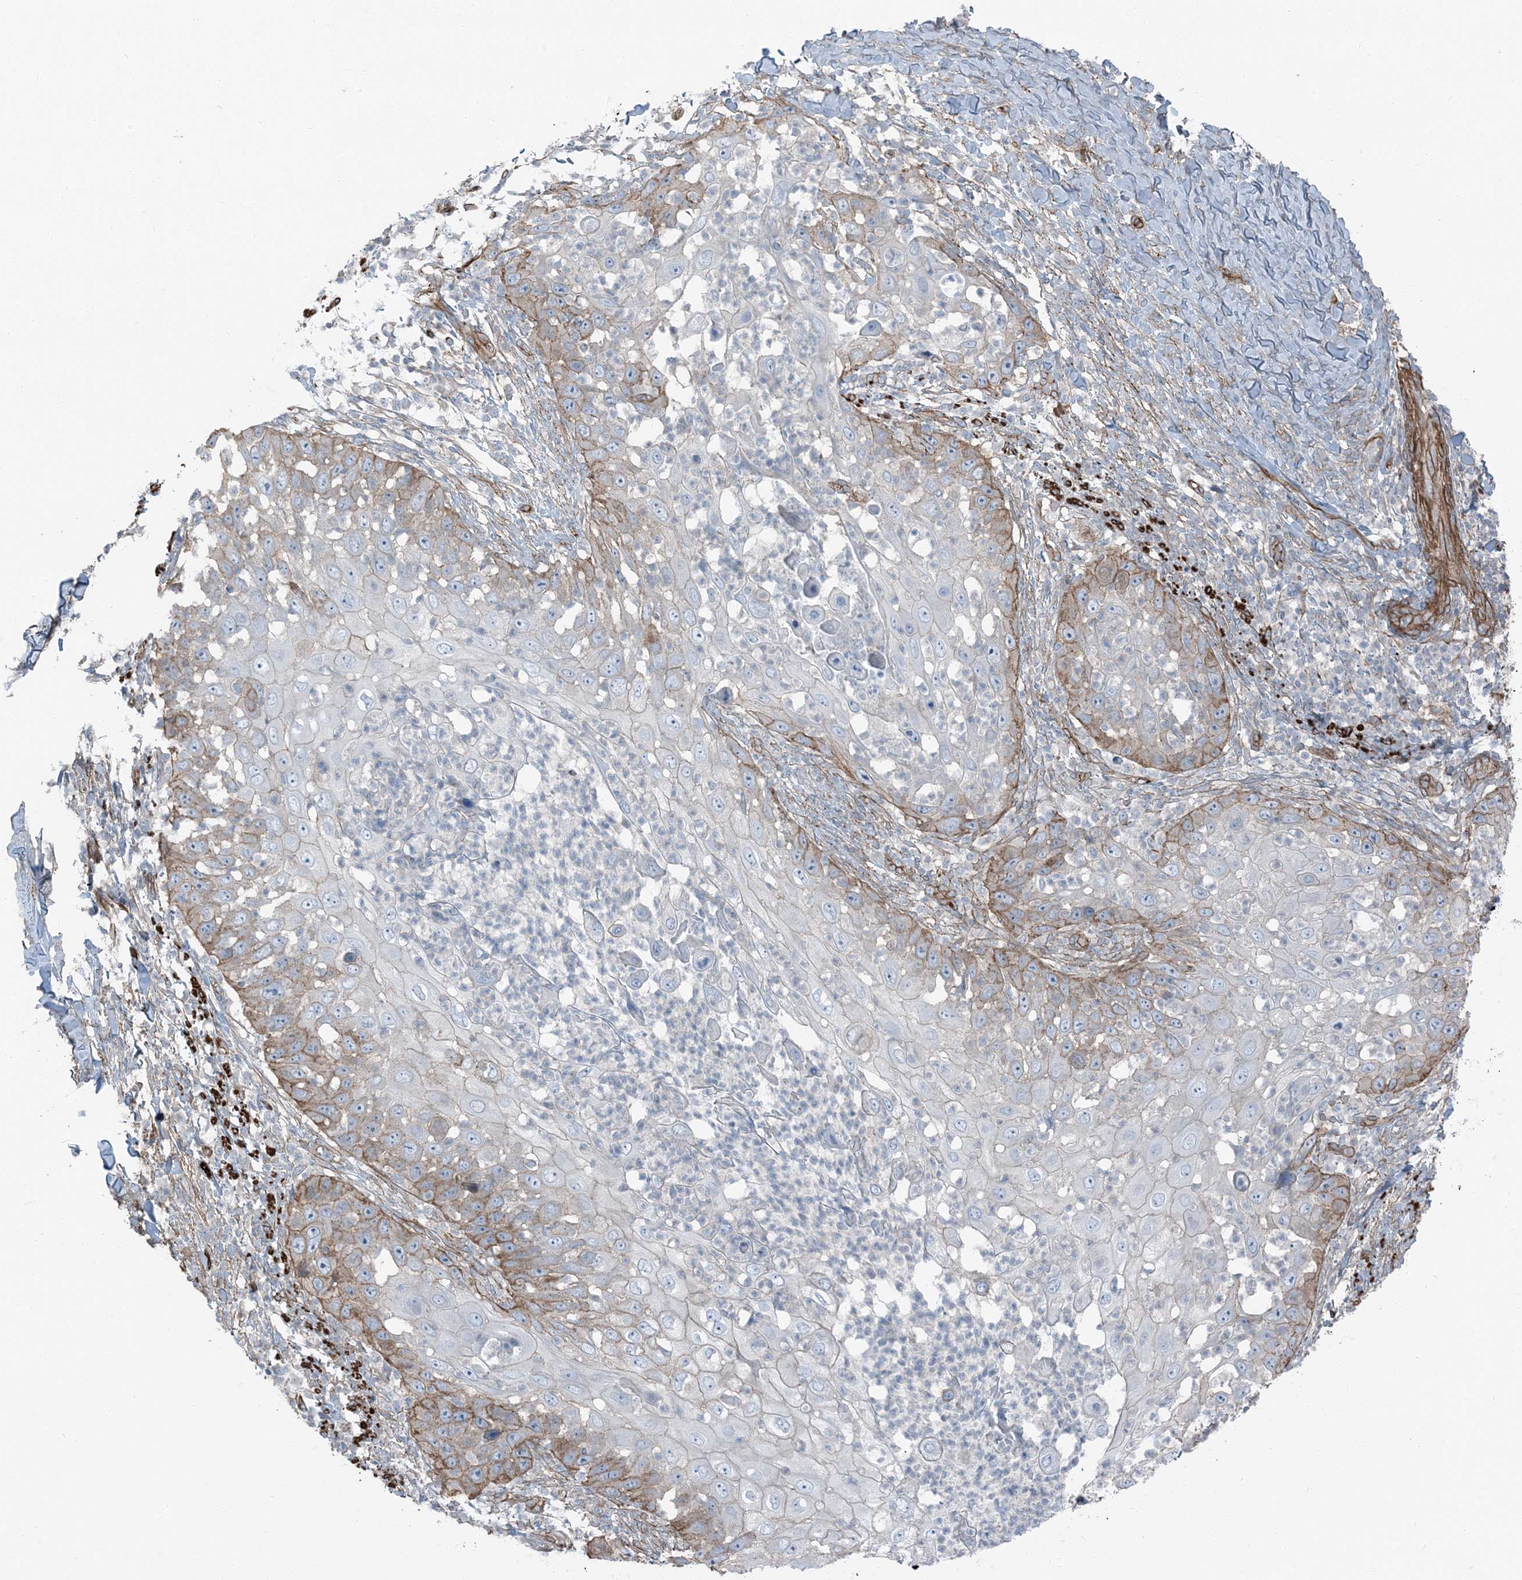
{"staining": {"intensity": "moderate", "quantity": "<25%", "location": "cytoplasmic/membranous"}, "tissue": "skin cancer", "cell_type": "Tumor cells", "image_type": "cancer", "snomed": [{"axis": "morphology", "description": "Squamous cell carcinoma, NOS"}, {"axis": "topography", "description": "Skin"}], "caption": "Protein staining demonstrates moderate cytoplasmic/membranous staining in about <25% of tumor cells in squamous cell carcinoma (skin).", "gene": "ZFP90", "patient": {"sex": "female", "age": 44}}